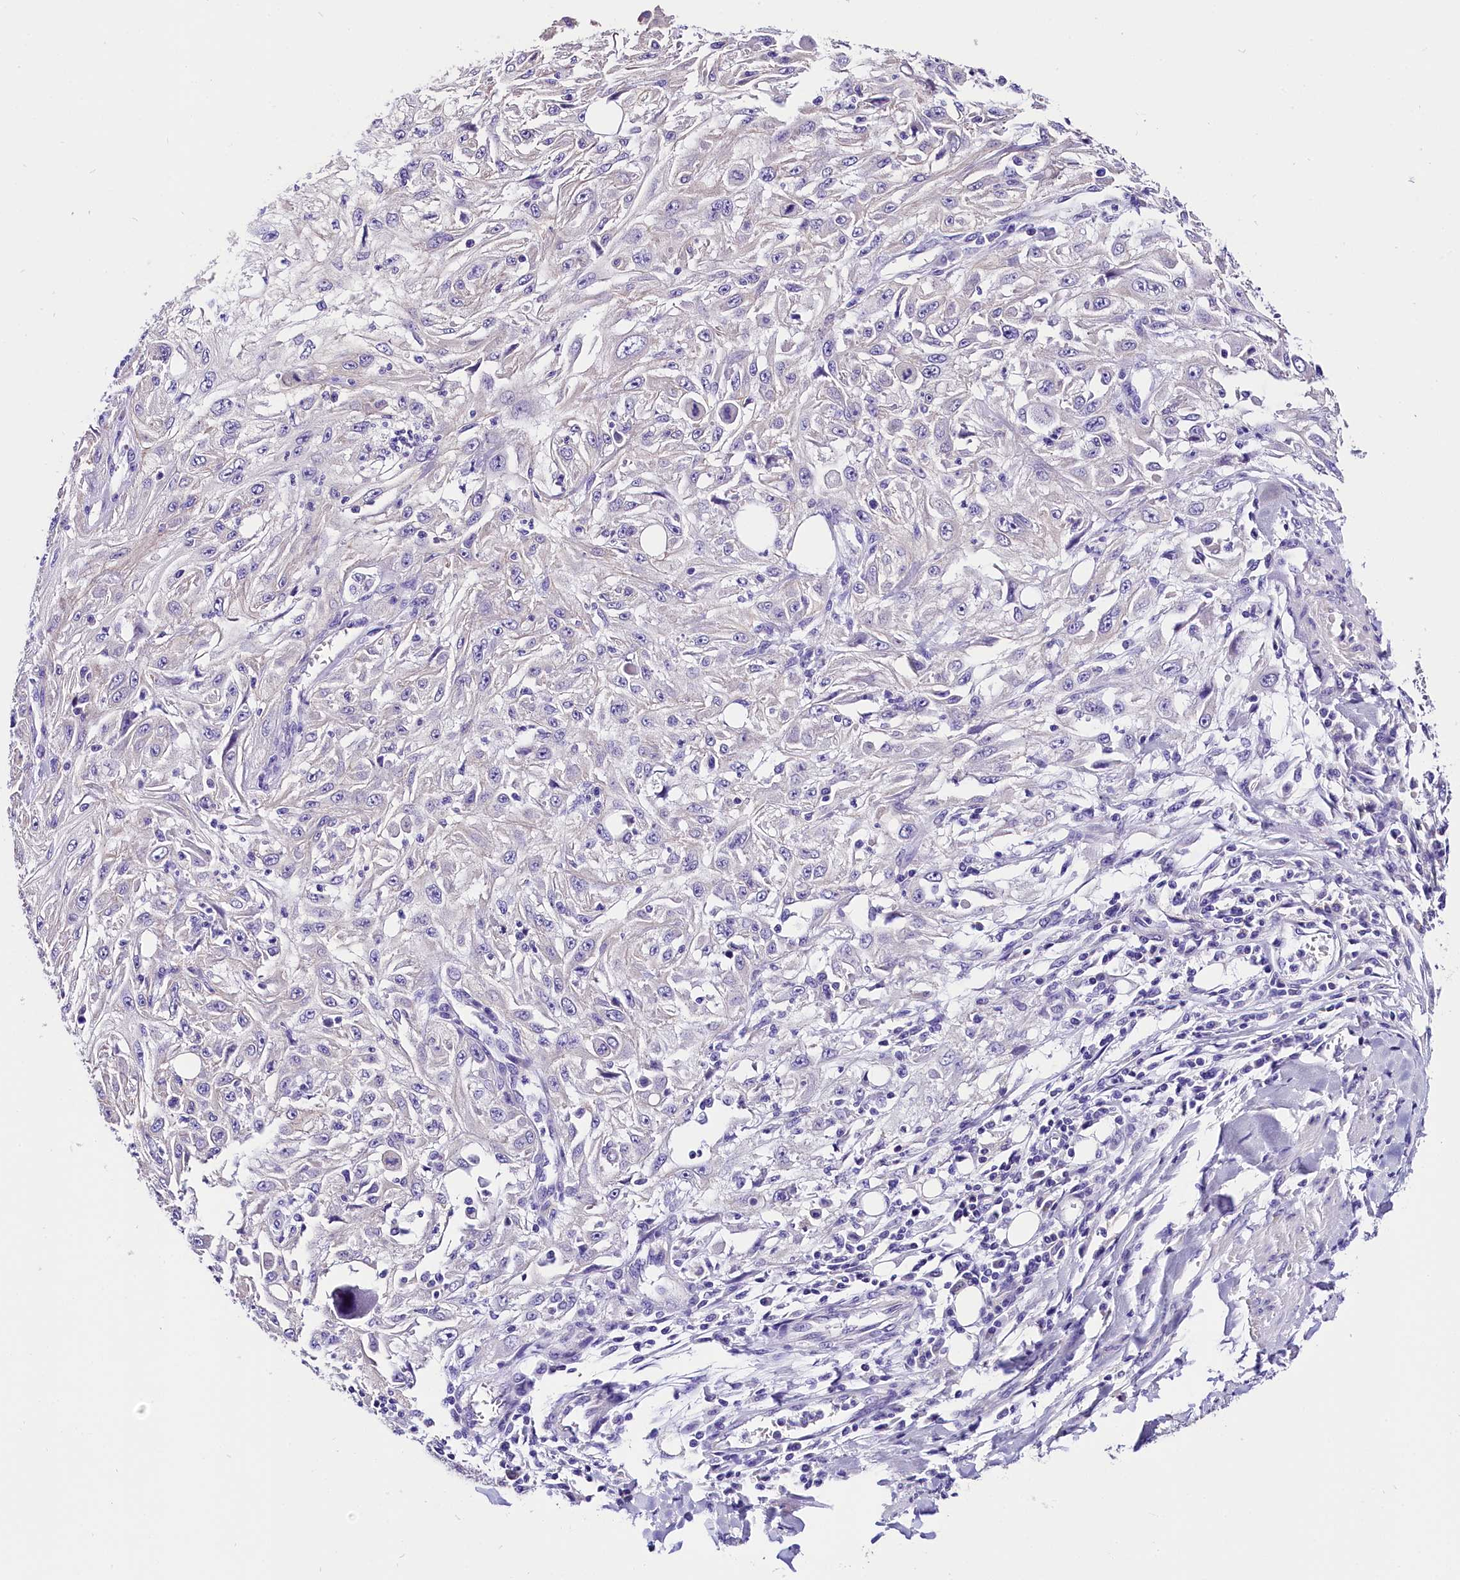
{"staining": {"intensity": "negative", "quantity": "none", "location": "none"}, "tissue": "skin cancer", "cell_type": "Tumor cells", "image_type": "cancer", "snomed": [{"axis": "morphology", "description": "Squamous cell carcinoma, NOS"}, {"axis": "topography", "description": "Skin"}], "caption": "Image shows no protein positivity in tumor cells of squamous cell carcinoma (skin) tissue.", "gene": "ACAA2", "patient": {"sex": "male", "age": 75}}